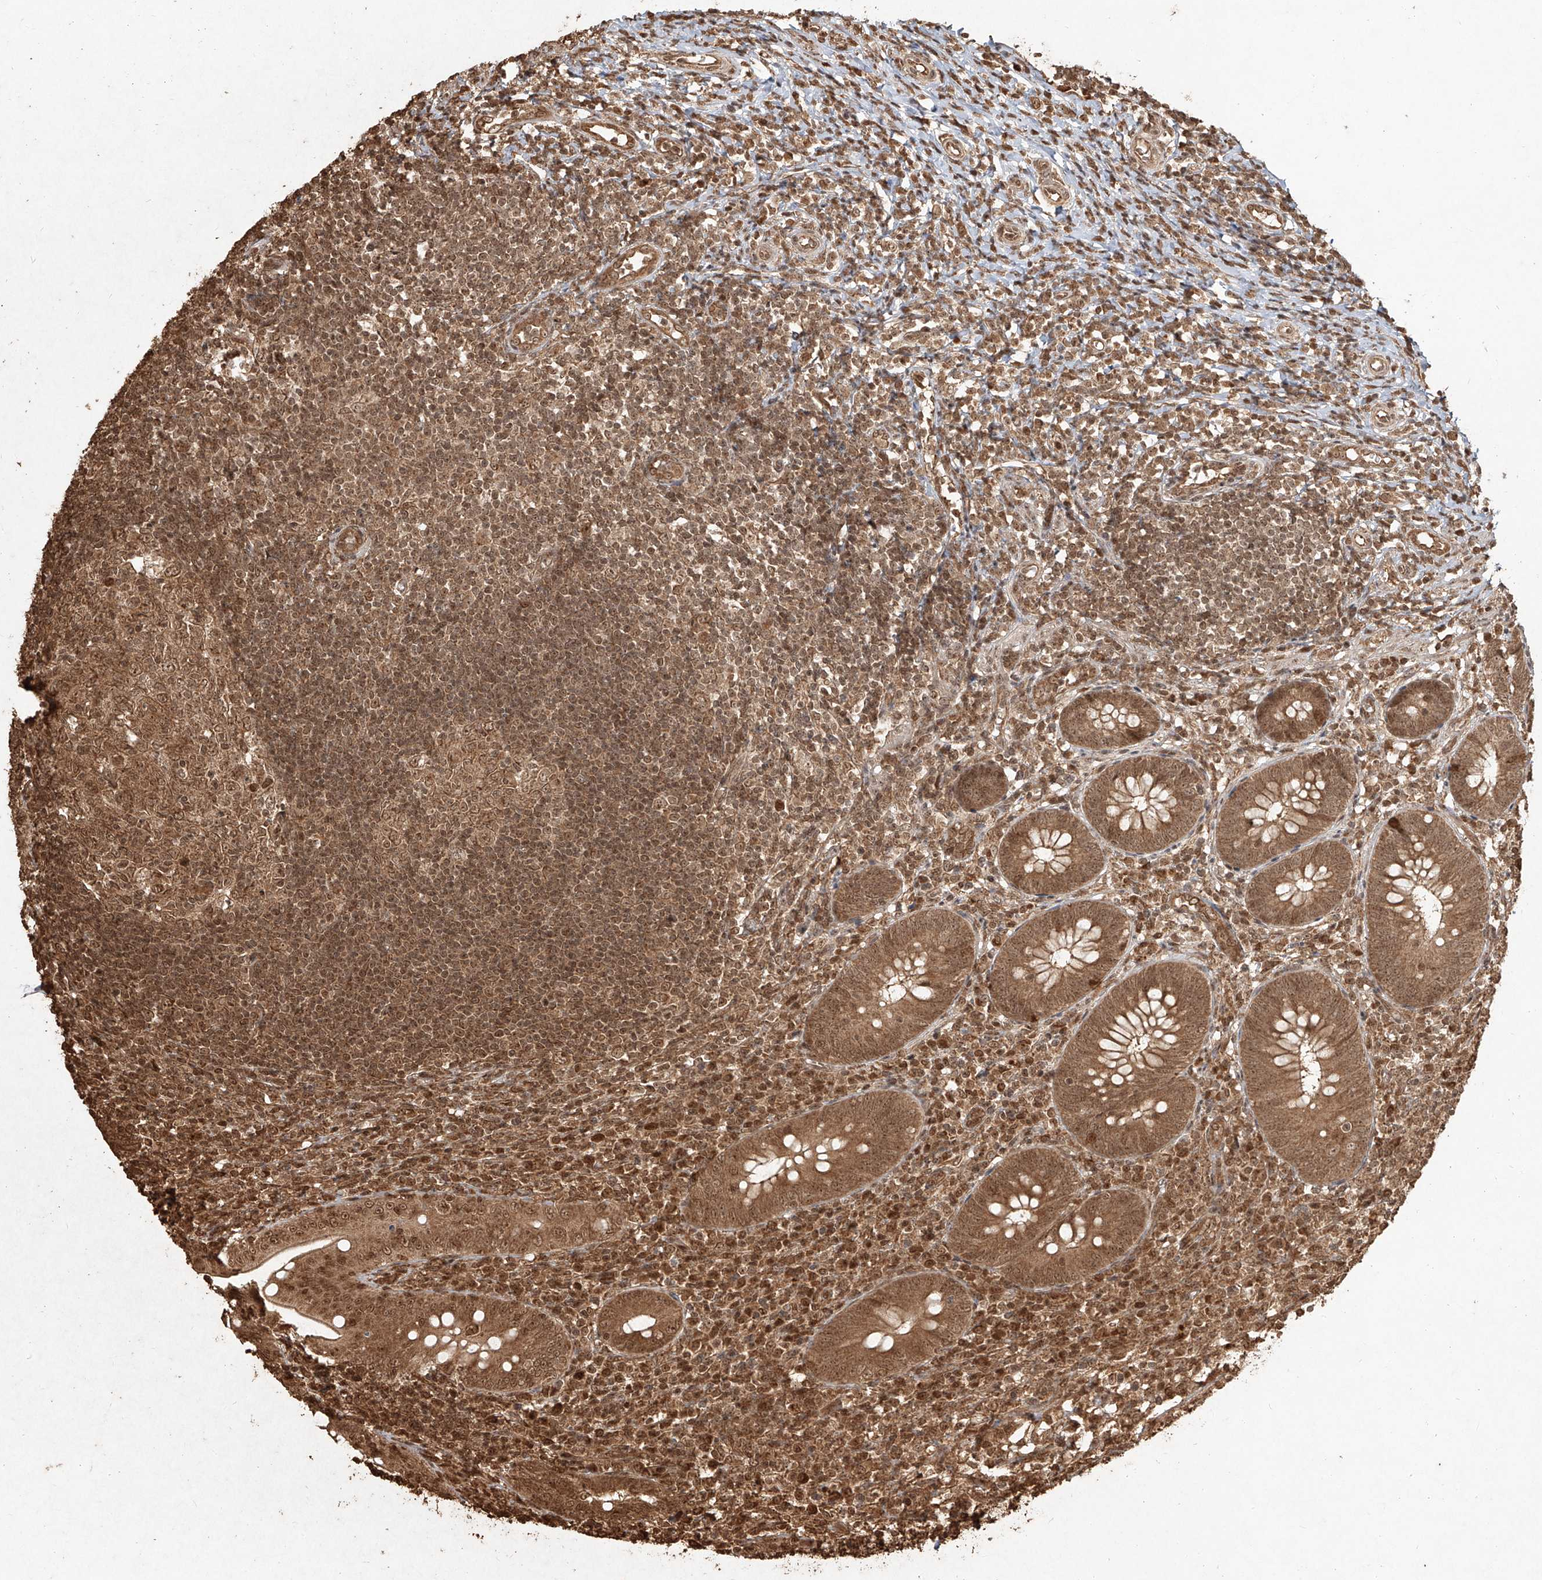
{"staining": {"intensity": "moderate", "quantity": ">75%", "location": "cytoplasmic/membranous,nuclear"}, "tissue": "appendix", "cell_type": "Glandular cells", "image_type": "normal", "snomed": [{"axis": "morphology", "description": "Normal tissue, NOS"}, {"axis": "topography", "description": "Appendix"}], "caption": "Immunohistochemical staining of benign human appendix shows moderate cytoplasmic/membranous,nuclear protein staining in about >75% of glandular cells. (DAB = brown stain, brightfield microscopy at high magnification).", "gene": "UBE2K", "patient": {"sex": "male", "age": 14}}